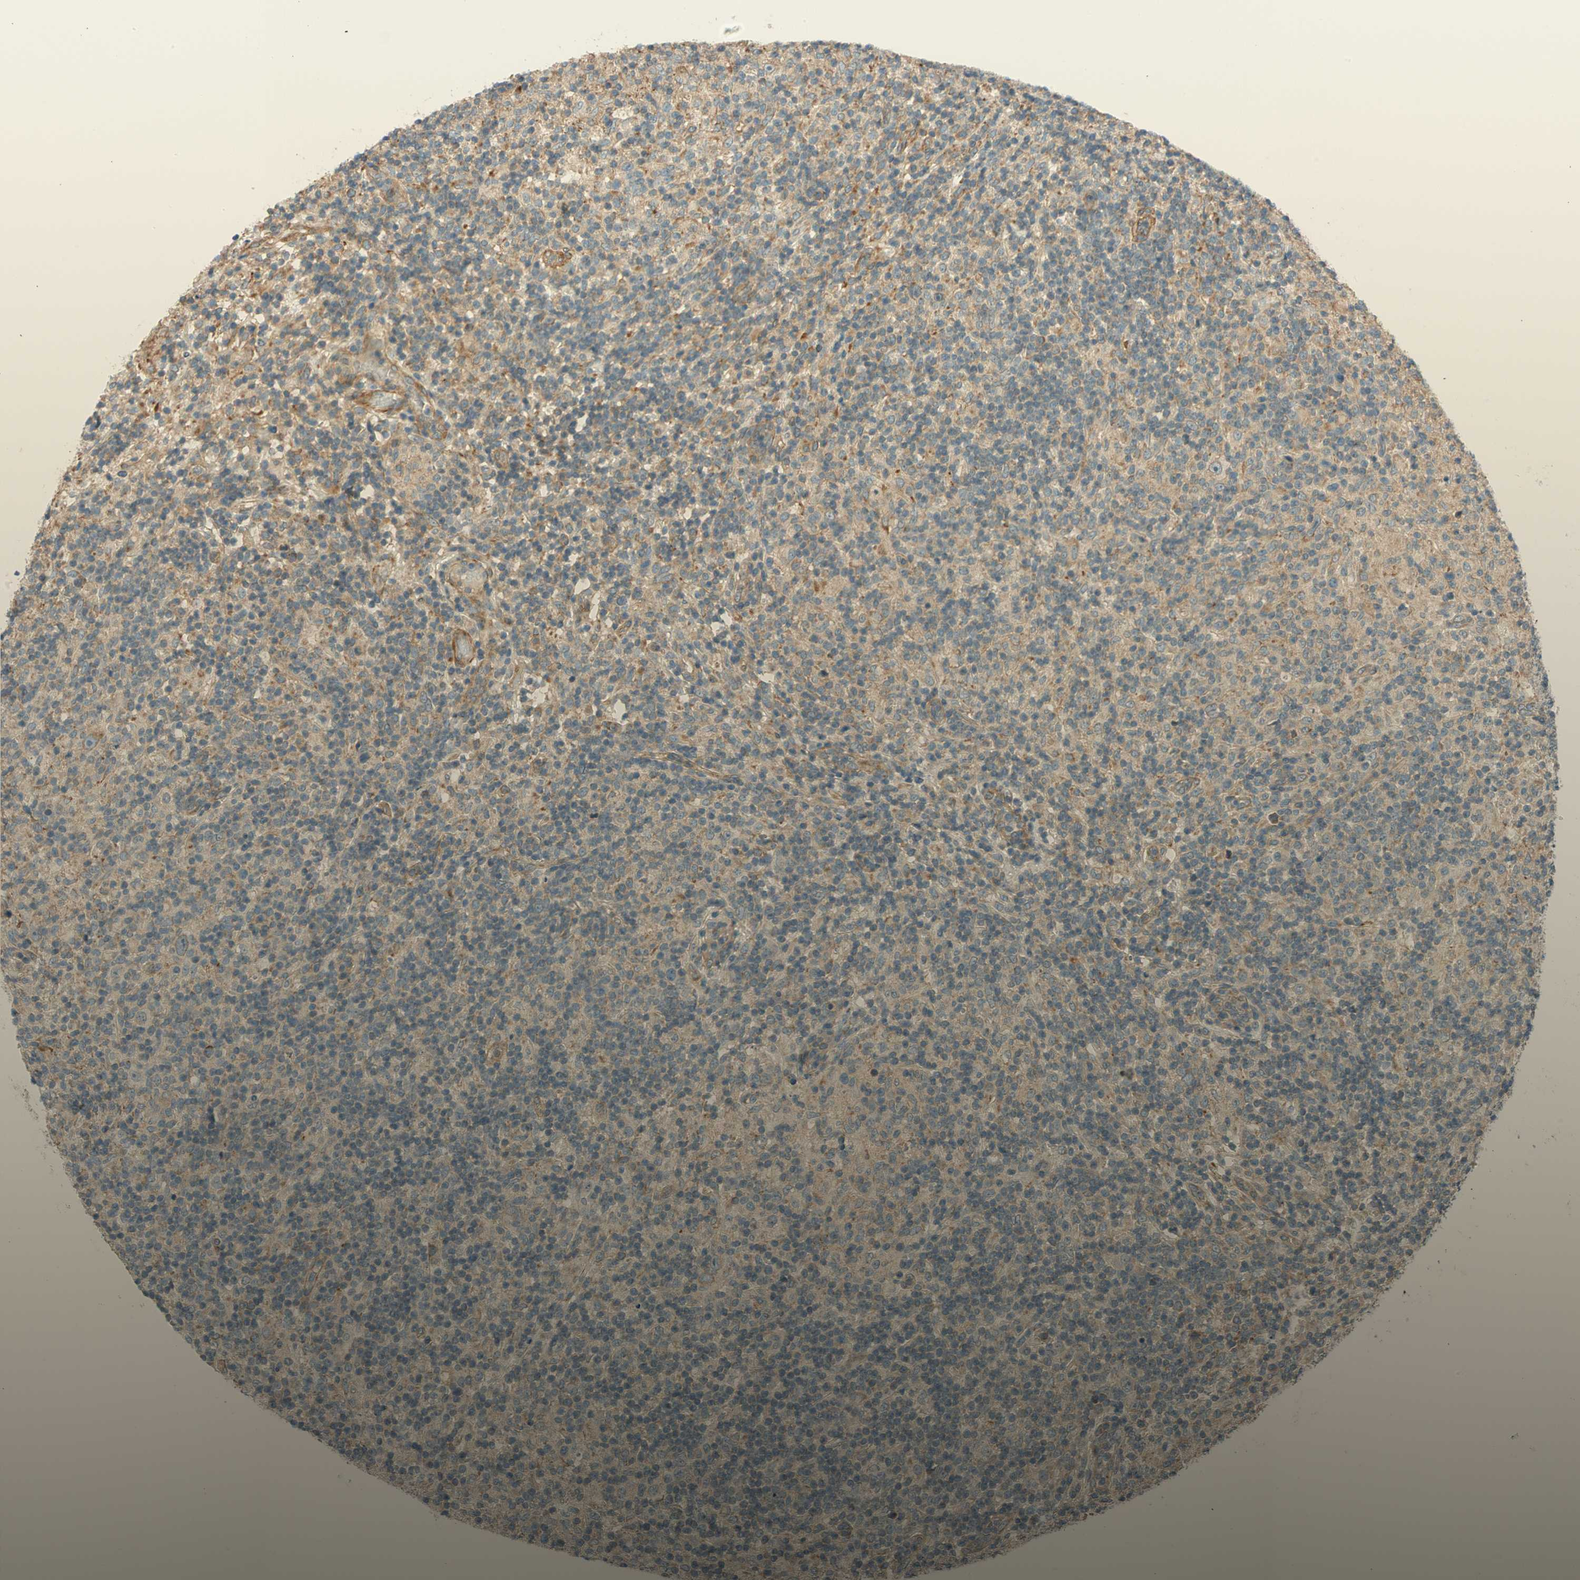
{"staining": {"intensity": "weak", "quantity": ">75%", "location": "cytoplasmic/membranous"}, "tissue": "lymphoma", "cell_type": "Tumor cells", "image_type": "cancer", "snomed": [{"axis": "morphology", "description": "Hodgkin's disease, NOS"}, {"axis": "topography", "description": "Lymph node"}], "caption": "This histopathology image reveals Hodgkin's disease stained with immunohistochemistry to label a protein in brown. The cytoplasmic/membranous of tumor cells show weak positivity for the protein. Nuclei are counter-stained blue.", "gene": "PHYH", "patient": {"sex": "male", "age": 70}}